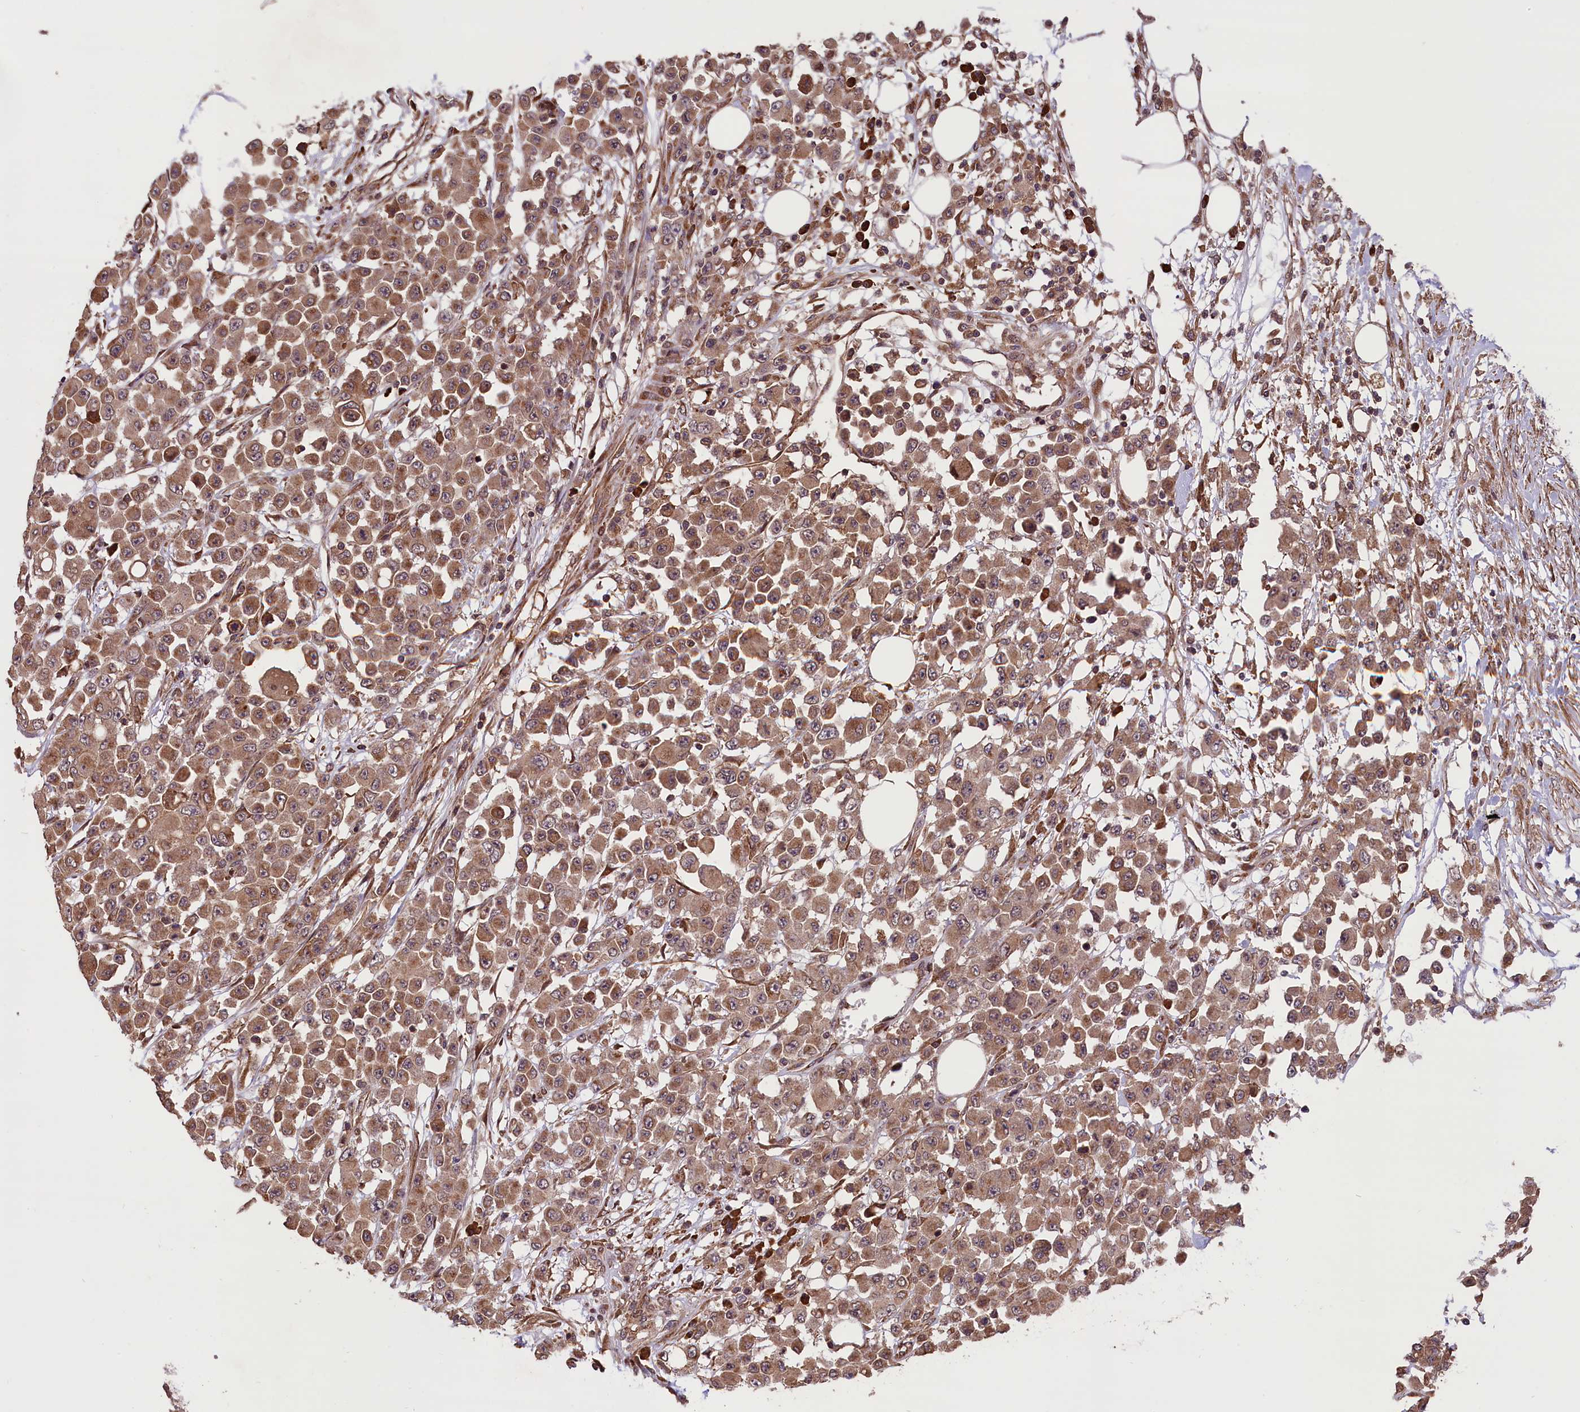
{"staining": {"intensity": "moderate", "quantity": ">75%", "location": "cytoplasmic/membranous"}, "tissue": "colorectal cancer", "cell_type": "Tumor cells", "image_type": "cancer", "snomed": [{"axis": "morphology", "description": "Adenocarcinoma, NOS"}, {"axis": "topography", "description": "Colon"}], "caption": "IHC image of neoplastic tissue: human colorectal adenocarcinoma stained using immunohistochemistry (IHC) demonstrates medium levels of moderate protein expression localized specifically in the cytoplasmic/membranous of tumor cells, appearing as a cytoplasmic/membranous brown color.", "gene": "HDAC5", "patient": {"sex": "male", "age": 51}}